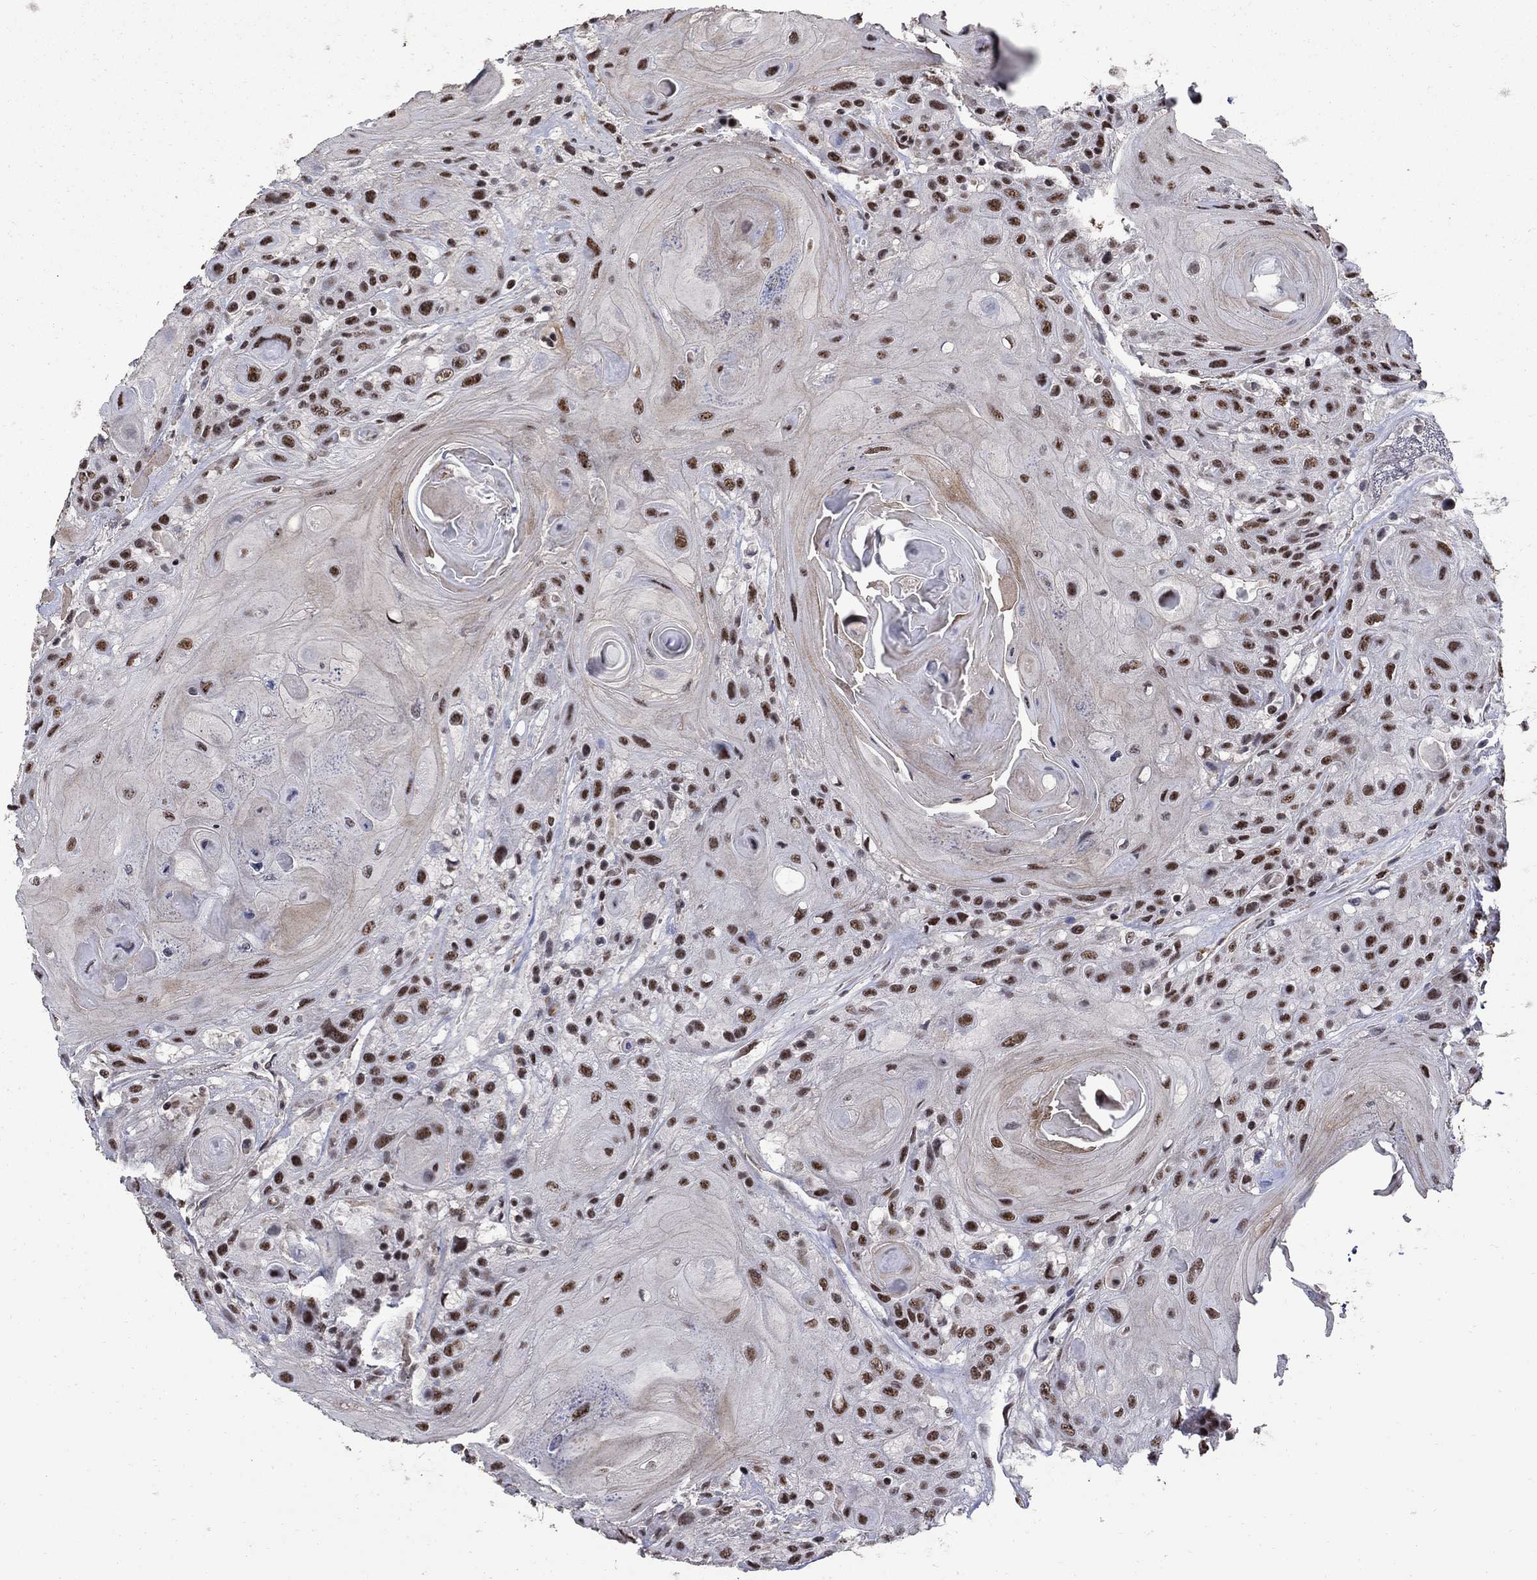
{"staining": {"intensity": "strong", "quantity": ">75%", "location": "nuclear"}, "tissue": "head and neck cancer", "cell_type": "Tumor cells", "image_type": "cancer", "snomed": [{"axis": "morphology", "description": "Squamous cell carcinoma, NOS"}, {"axis": "topography", "description": "Head-Neck"}], "caption": "Head and neck cancer (squamous cell carcinoma) was stained to show a protein in brown. There is high levels of strong nuclear staining in approximately >75% of tumor cells.", "gene": "PNISR", "patient": {"sex": "female", "age": 59}}